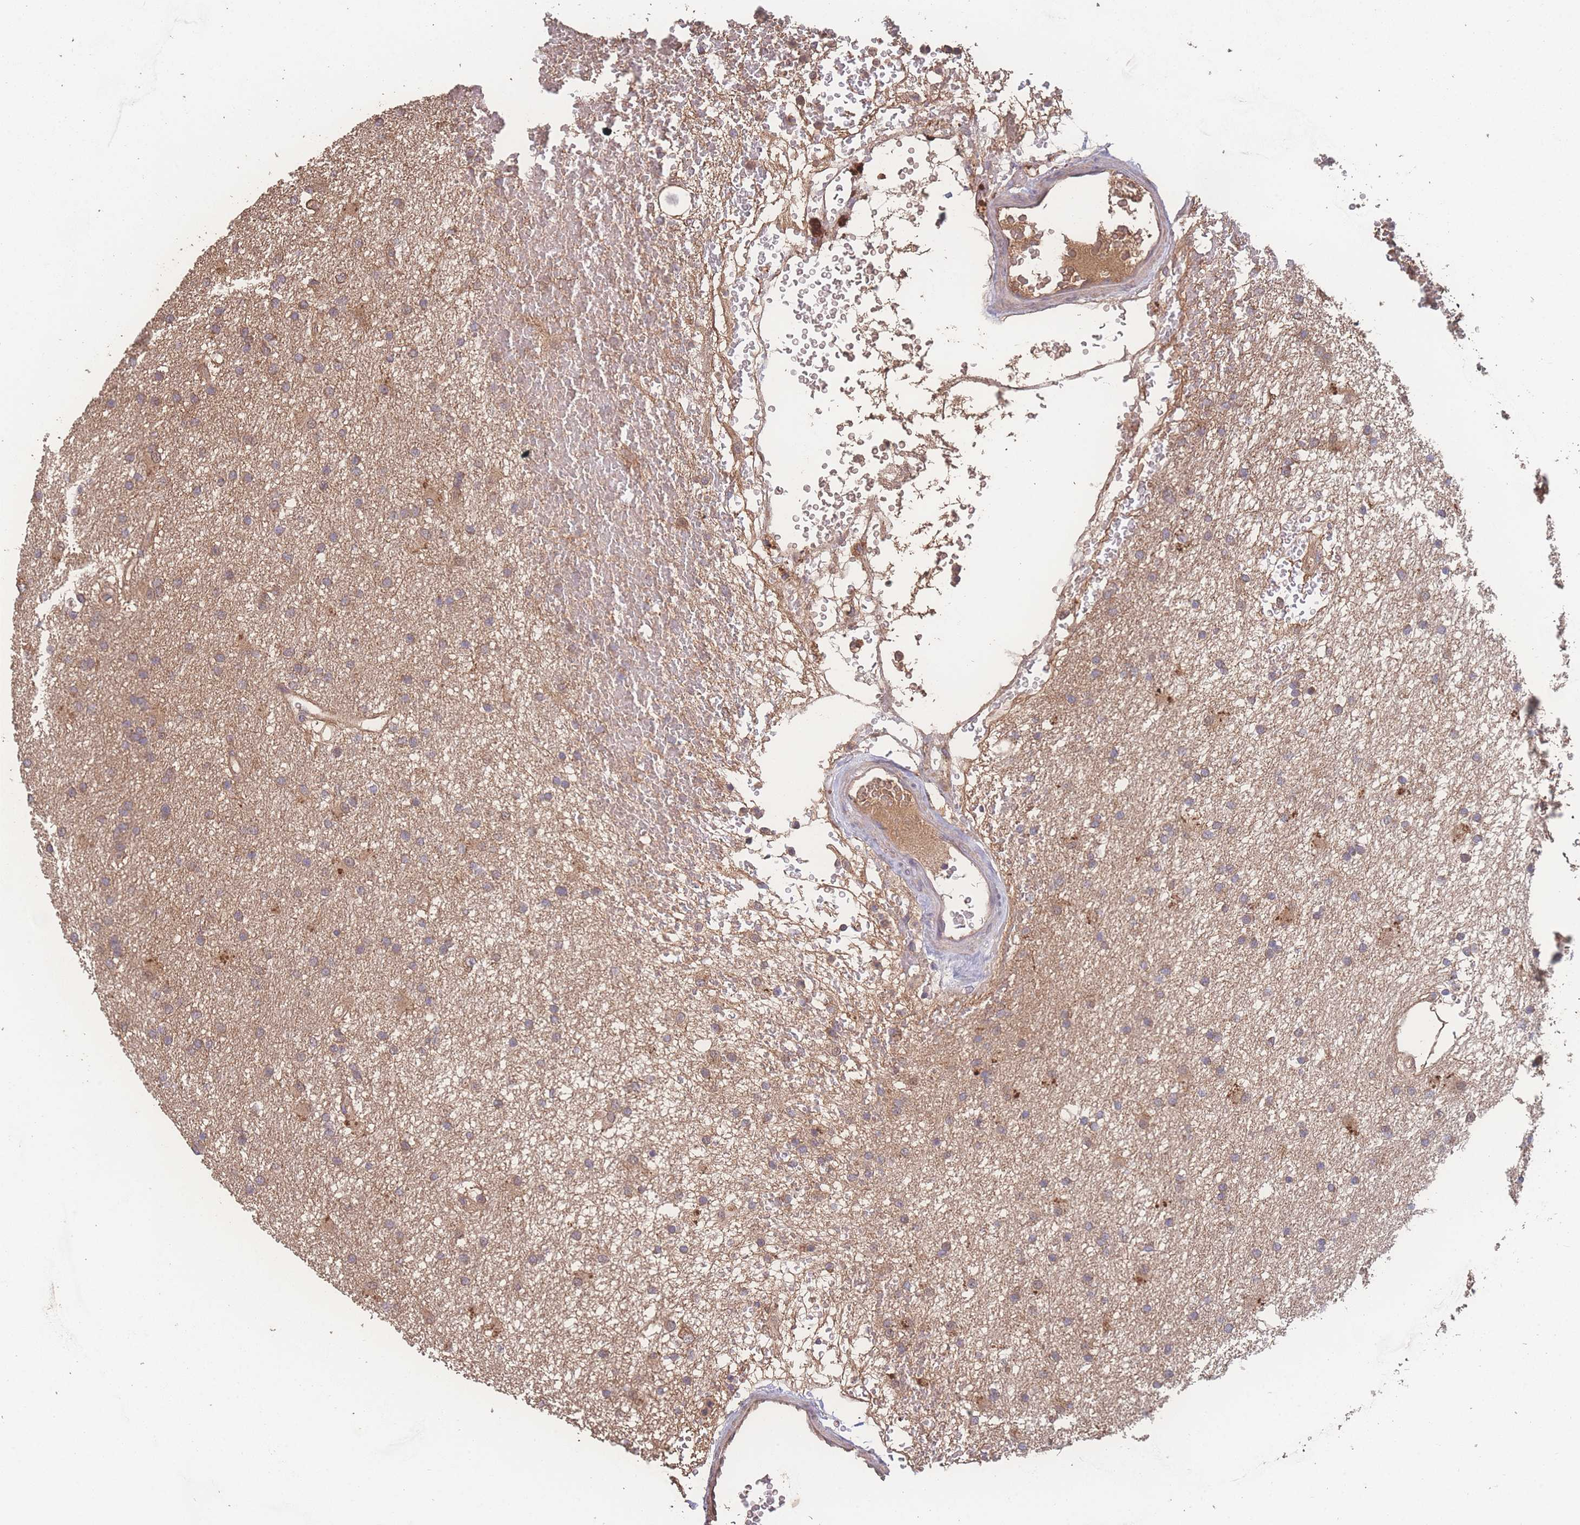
{"staining": {"intensity": "weak", "quantity": "25%-75%", "location": "cytoplasmic/membranous"}, "tissue": "glioma", "cell_type": "Tumor cells", "image_type": "cancer", "snomed": [{"axis": "morphology", "description": "Glioma, malignant, High grade"}, {"axis": "topography", "description": "Brain"}], "caption": "Immunohistochemical staining of human malignant high-grade glioma reveals weak cytoplasmic/membranous protein positivity in approximately 25%-75% of tumor cells.", "gene": "ATXN10", "patient": {"sex": "male", "age": 77}}